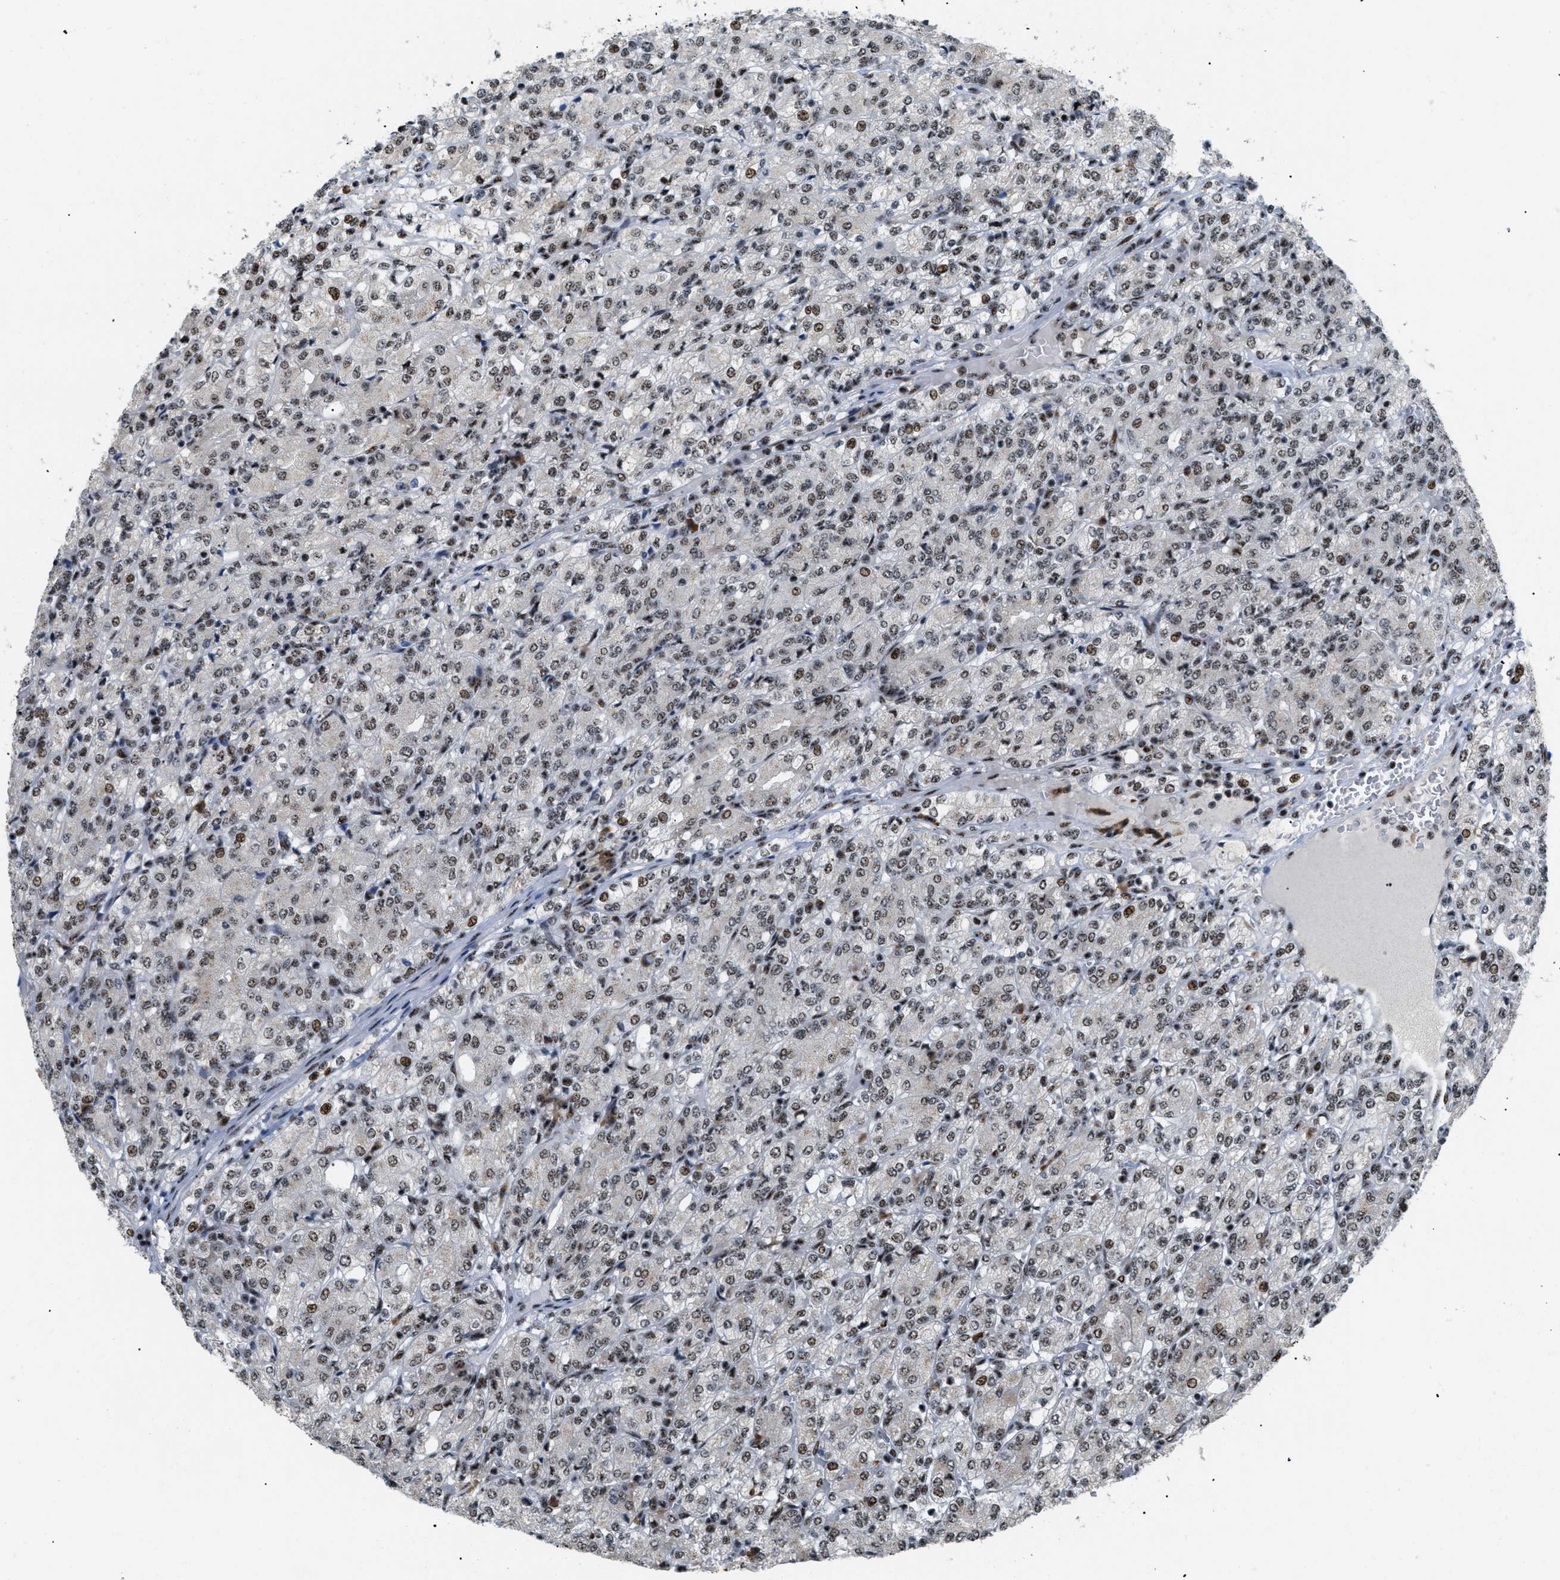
{"staining": {"intensity": "moderate", "quantity": ">75%", "location": "nuclear"}, "tissue": "renal cancer", "cell_type": "Tumor cells", "image_type": "cancer", "snomed": [{"axis": "morphology", "description": "Adenocarcinoma, NOS"}, {"axis": "topography", "description": "Kidney"}], "caption": "A brown stain shows moderate nuclear positivity of a protein in human renal adenocarcinoma tumor cells.", "gene": "CDR2", "patient": {"sex": "male", "age": 77}}